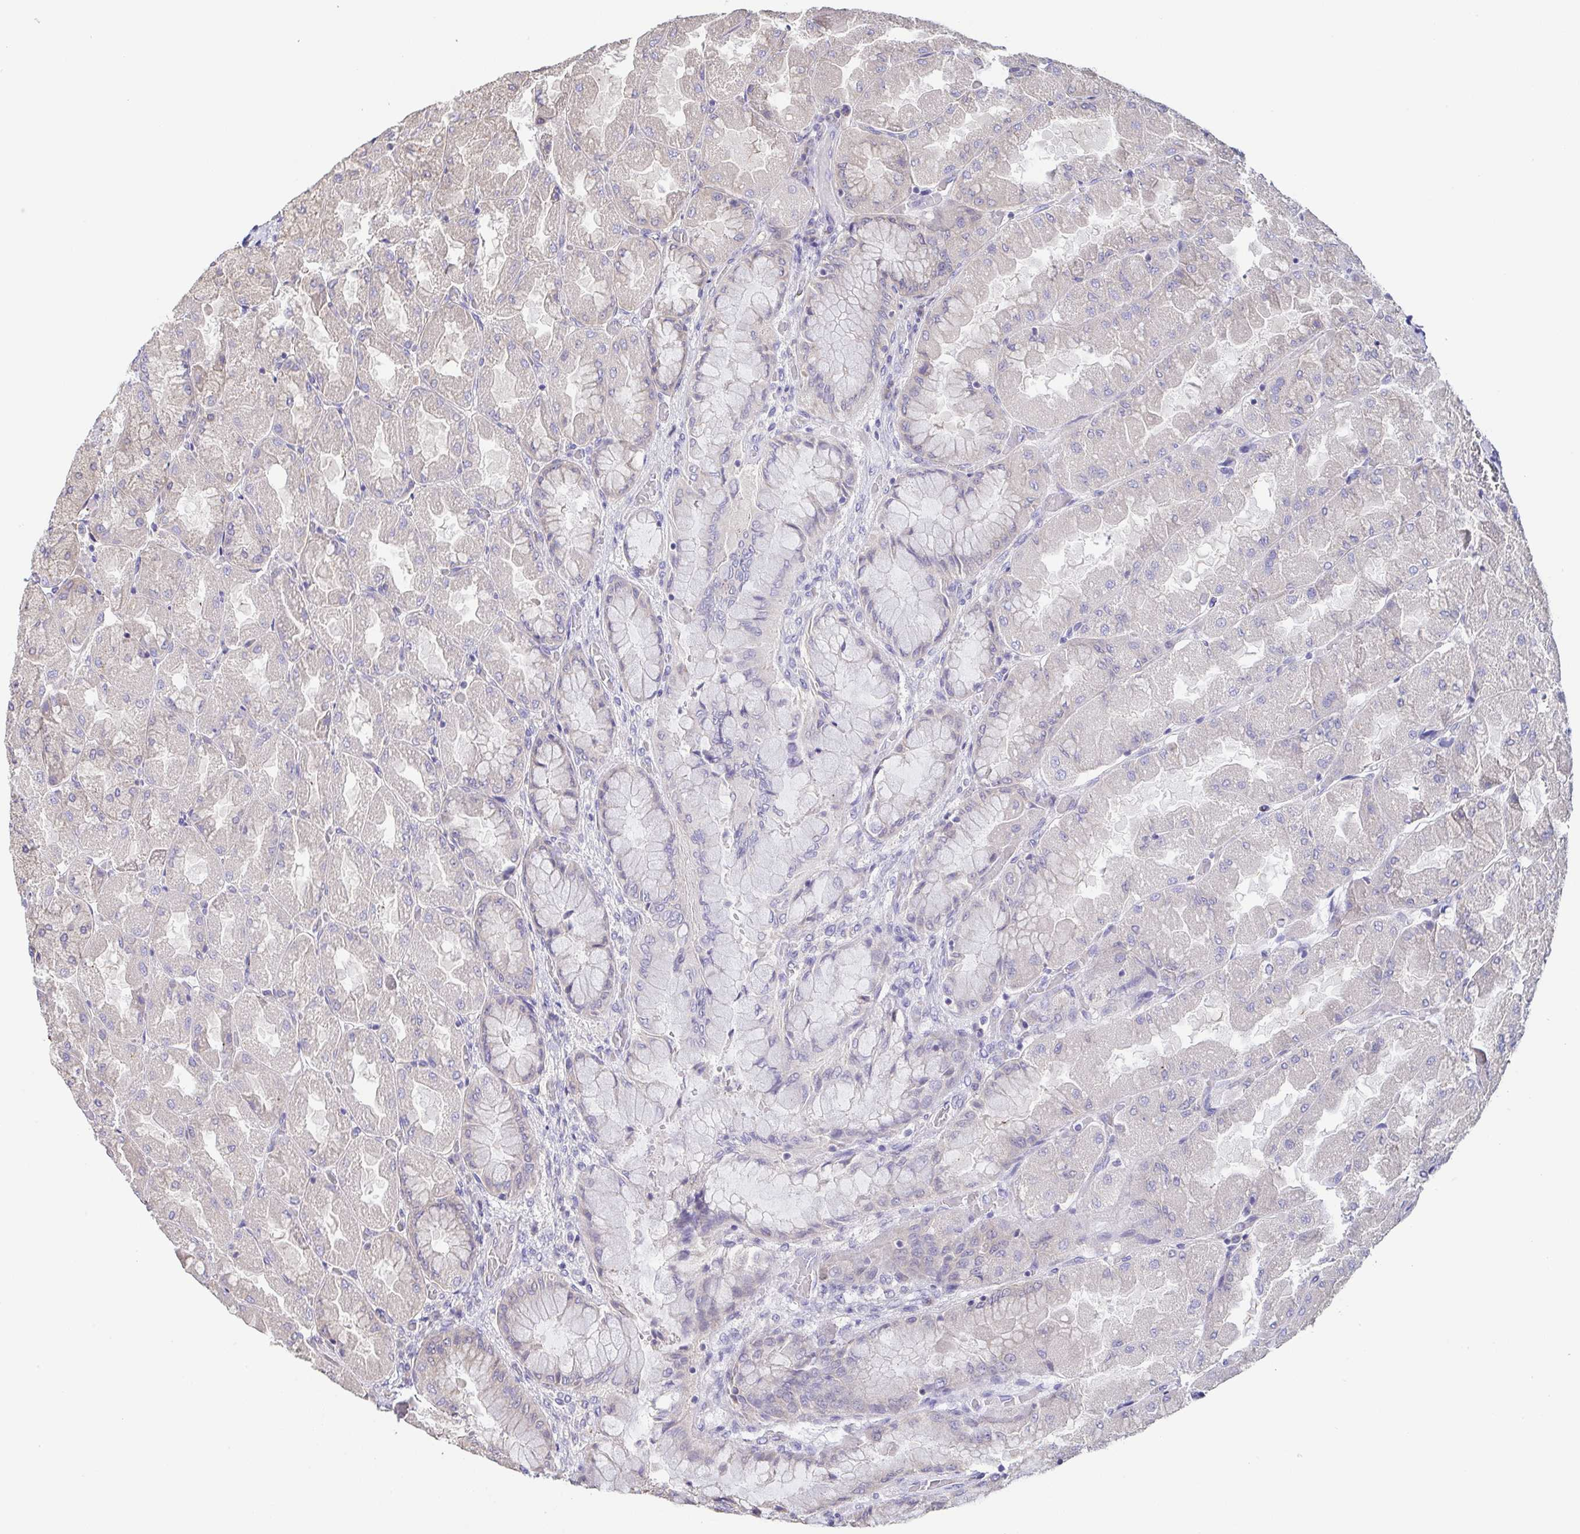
{"staining": {"intensity": "weak", "quantity": "25%-75%", "location": "cytoplasmic/membranous"}, "tissue": "stomach", "cell_type": "Glandular cells", "image_type": "normal", "snomed": [{"axis": "morphology", "description": "Normal tissue, NOS"}, {"axis": "topography", "description": "Stomach"}], "caption": "Stomach stained with DAB immunohistochemistry (IHC) demonstrates low levels of weak cytoplasmic/membranous positivity in approximately 25%-75% of glandular cells. The protein of interest is stained brown, and the nuclei are stained in blue (DAB IHC with brightfield microscopy, high magnification).", "gene": "EIF3D", "patient": {"sex": "female", "age": 61}}